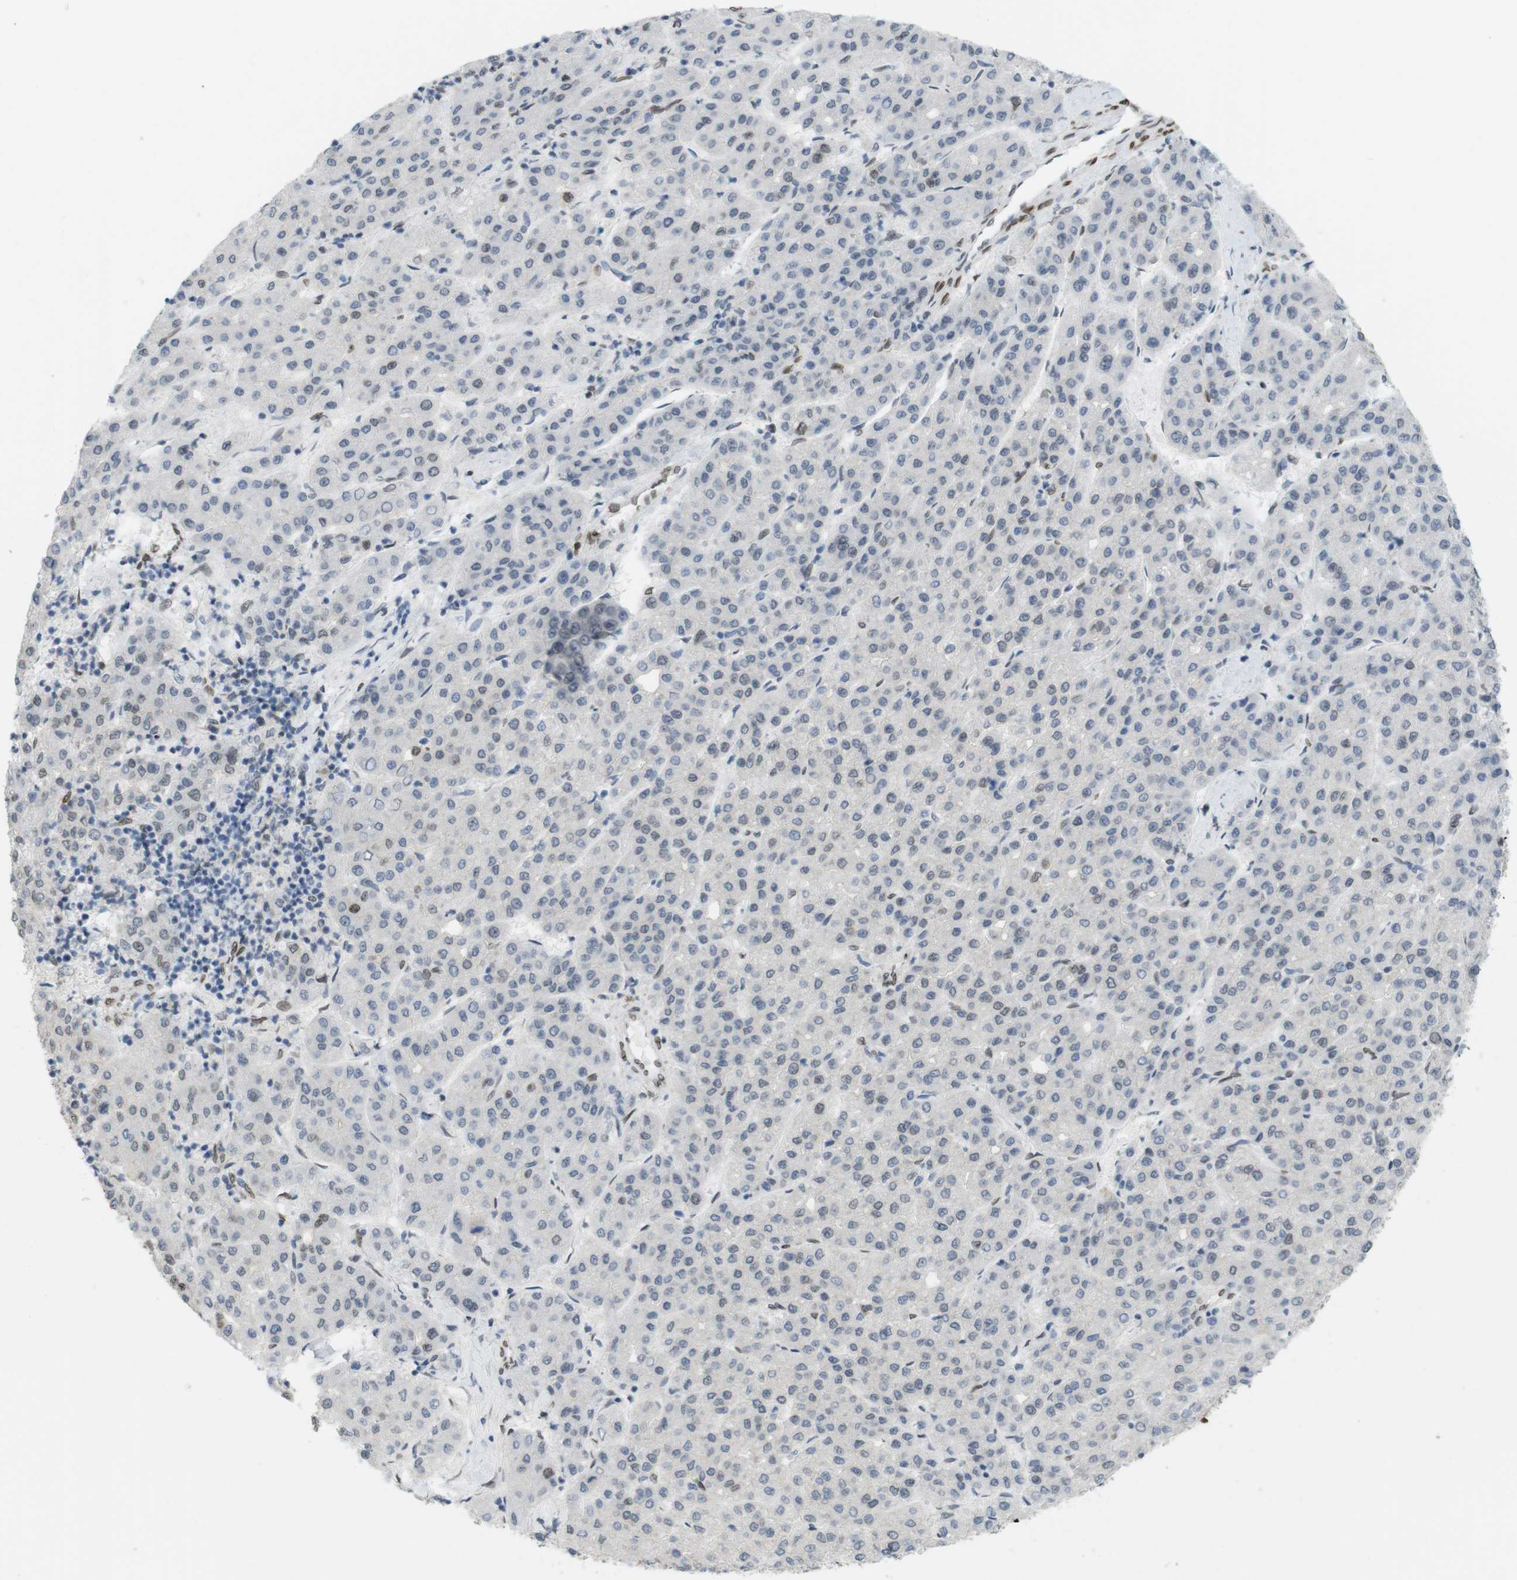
{"staining": {"intensity": "moderate", "quantity": "<25%", "location": "cytoplasmic/membranous,nuclear"}, "tissue": "liver cancer", "cell_type": "Tumor cells", "image_type": "cancer", "snomed": [{"axis": "morphology", "description": "Carcinoma, Hepatocellular, NOS"}, {"axis": "topography", "description": "Liver"}], "caption": "DAB (3,3'-diaminobenzidine) immunohistochemical staining of human liver cancer (hepatocellular carcinoma) reveals moderate cytoplasmic/membranous and nuclear protein staining in approximately <25% of tumor cells. Immunohistochemistry stains the protein of interest in brown and the nuclei are stained blue.", "gene": "ARL6IP6", "patient": {"sex": "male", "age": 65}}